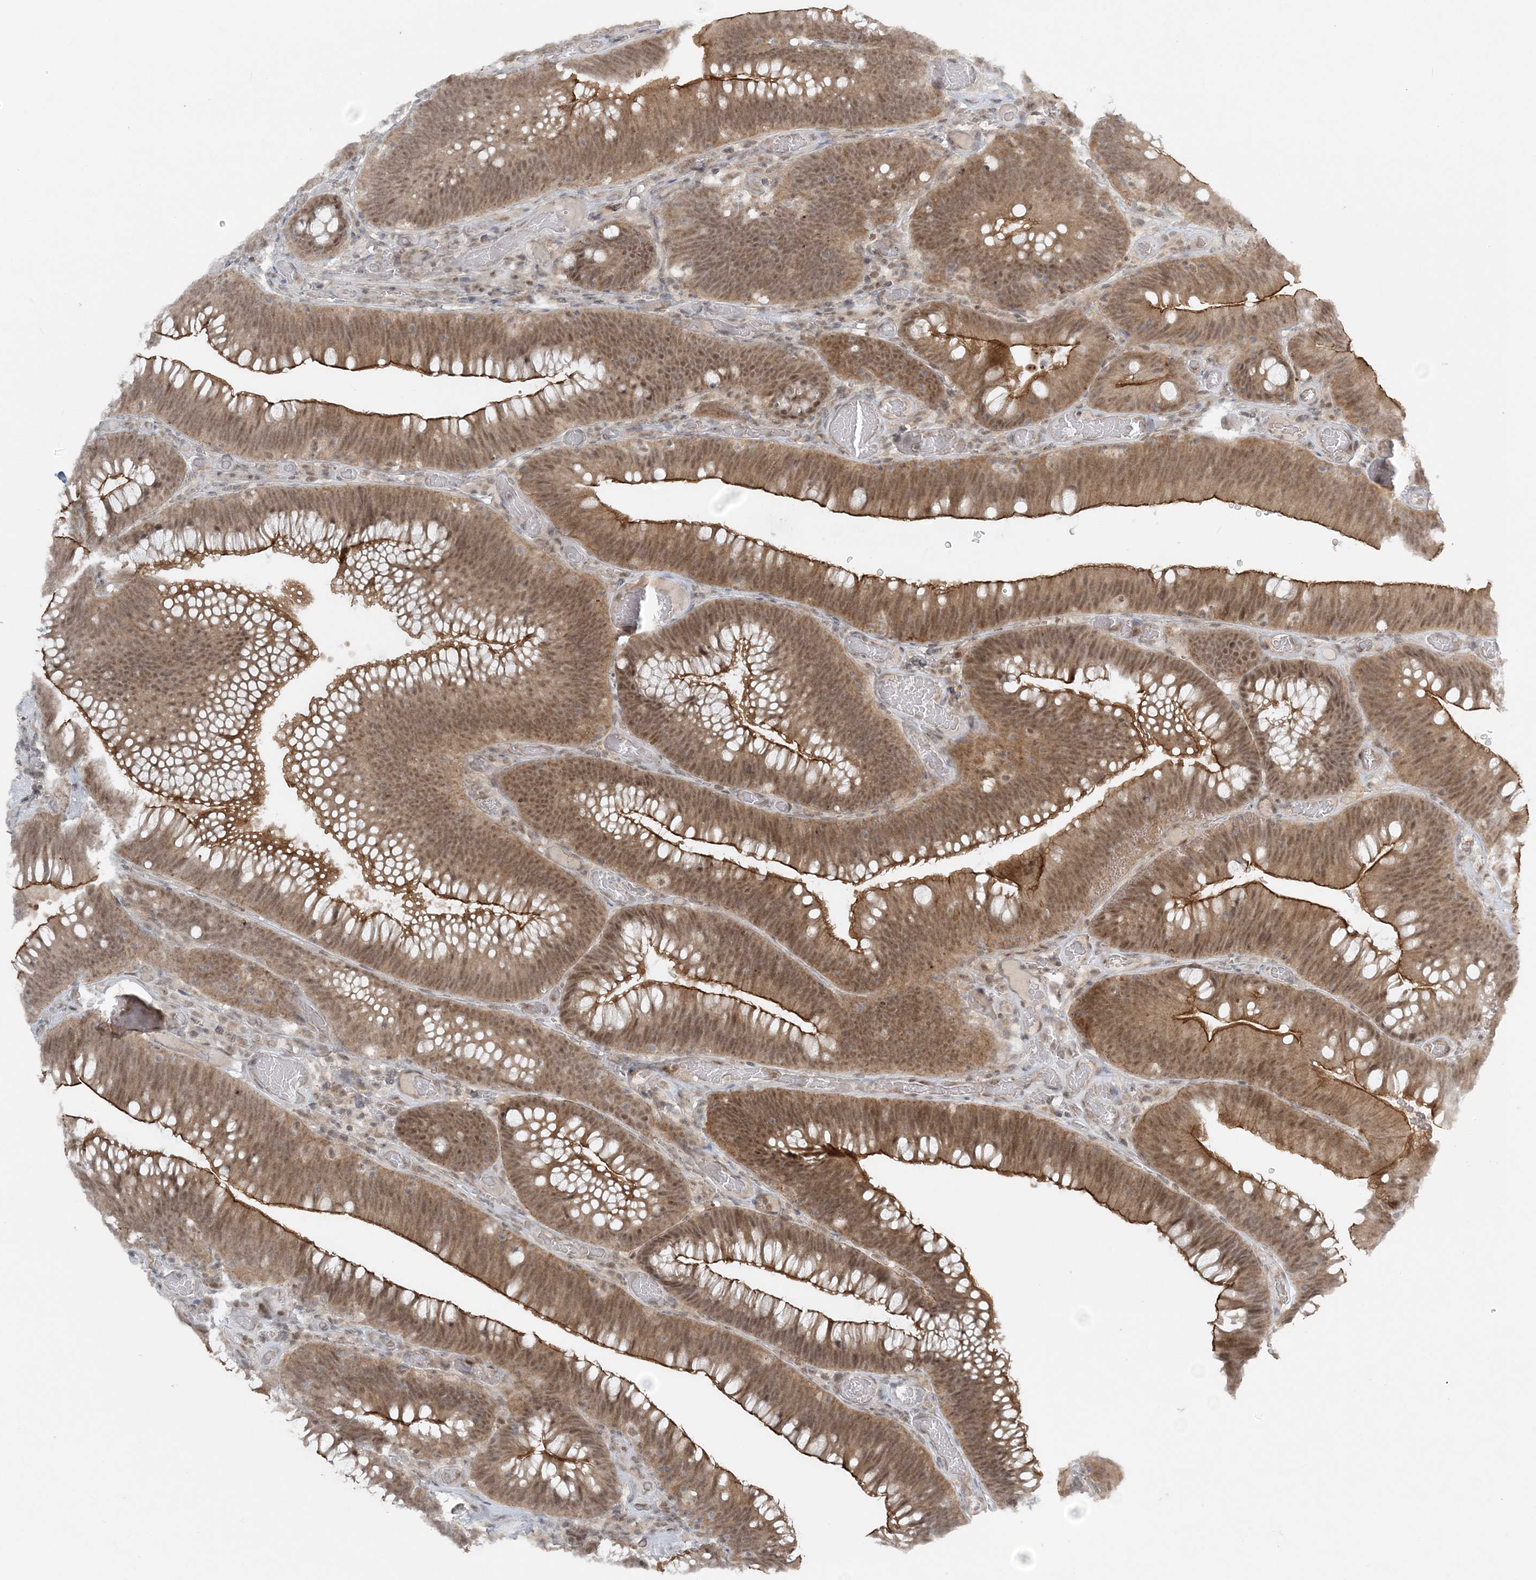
{"staining": {"intensity": "moderate", "quantity": ">75%", "location": "cytoplasmic/membranous,nuclear"}, "tissue": "colorectal cancer", "cell_type": "Tumor cells", "image_type": "cancer", "snomed": [{"axis": "morphology", "description": "Normal tissue, NOS"}, {"axis": "topography", "description": "Colon"}], "caption": "Immunohistochemical staining of human colorectal cancer reveals medium levels of moderate cytoplasmic/membranous and nuclear protein staining in about >75% of tumor cells. The protein is stained brown, and the nuclei are stained in blue (DAB IHC with brightfield microscopy, high magnification).", "gene": "ATP11A", "patient": {"sex": "female", "age": 82}}